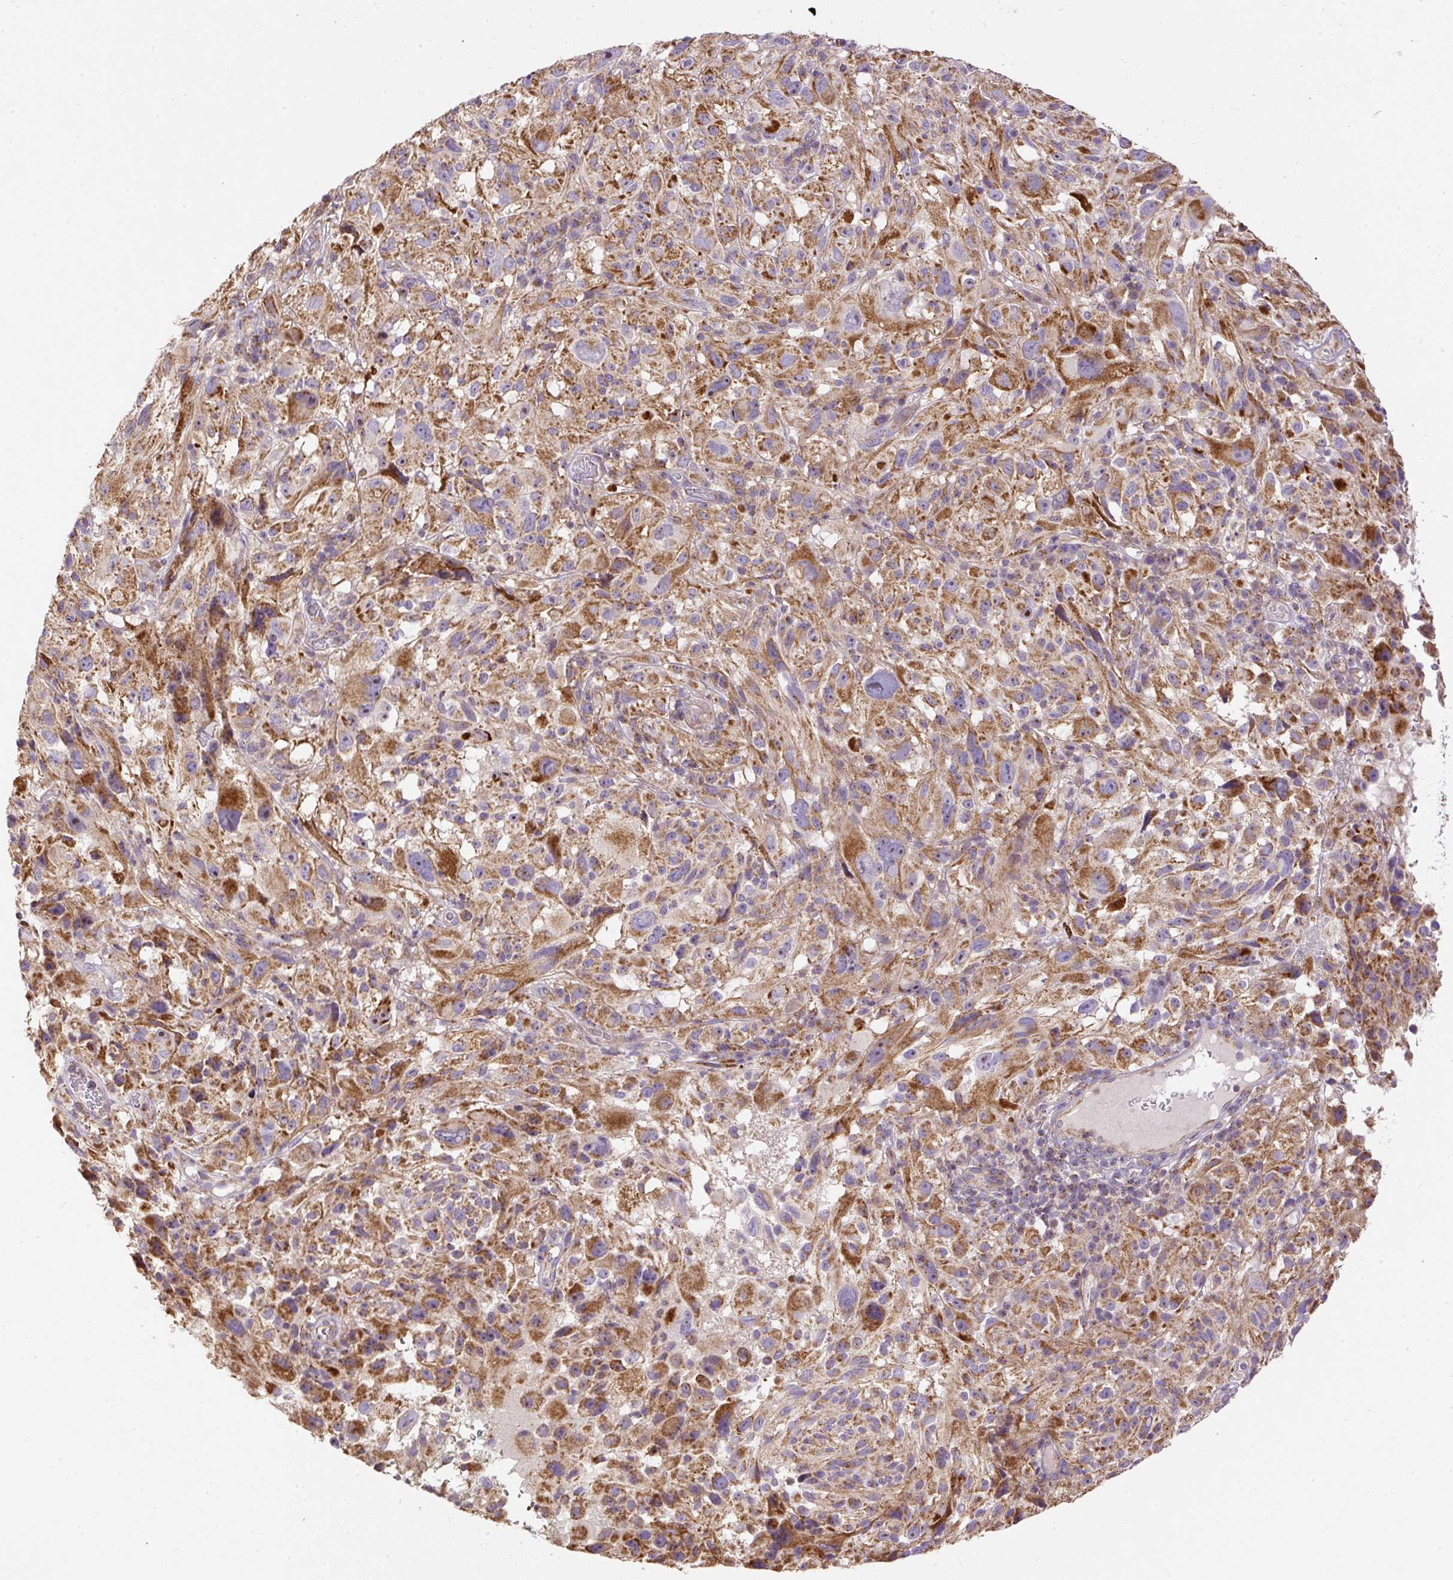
{"staining": {"intensity": "moderate", "quantity": ">75%", "location": "cytoplasmic/membranous"}, "tissue": "melanoma", "cell_type": "Tumor cells", "image_type": "cancer", "snomed": [{"axis": "morphology", "description": "Malignant melanoma, NOS"}, {"axis": "topography", "description": "Skin"}], "caption": "Immunohistochemistry (IHC) of human melanoma reveals medium levels of moderate cytoplasmic/membranous positivity in approximately >75% of tumor cells.", "gene": "NDUFAF2", "patient": {"sex": "female", "age": 71}}